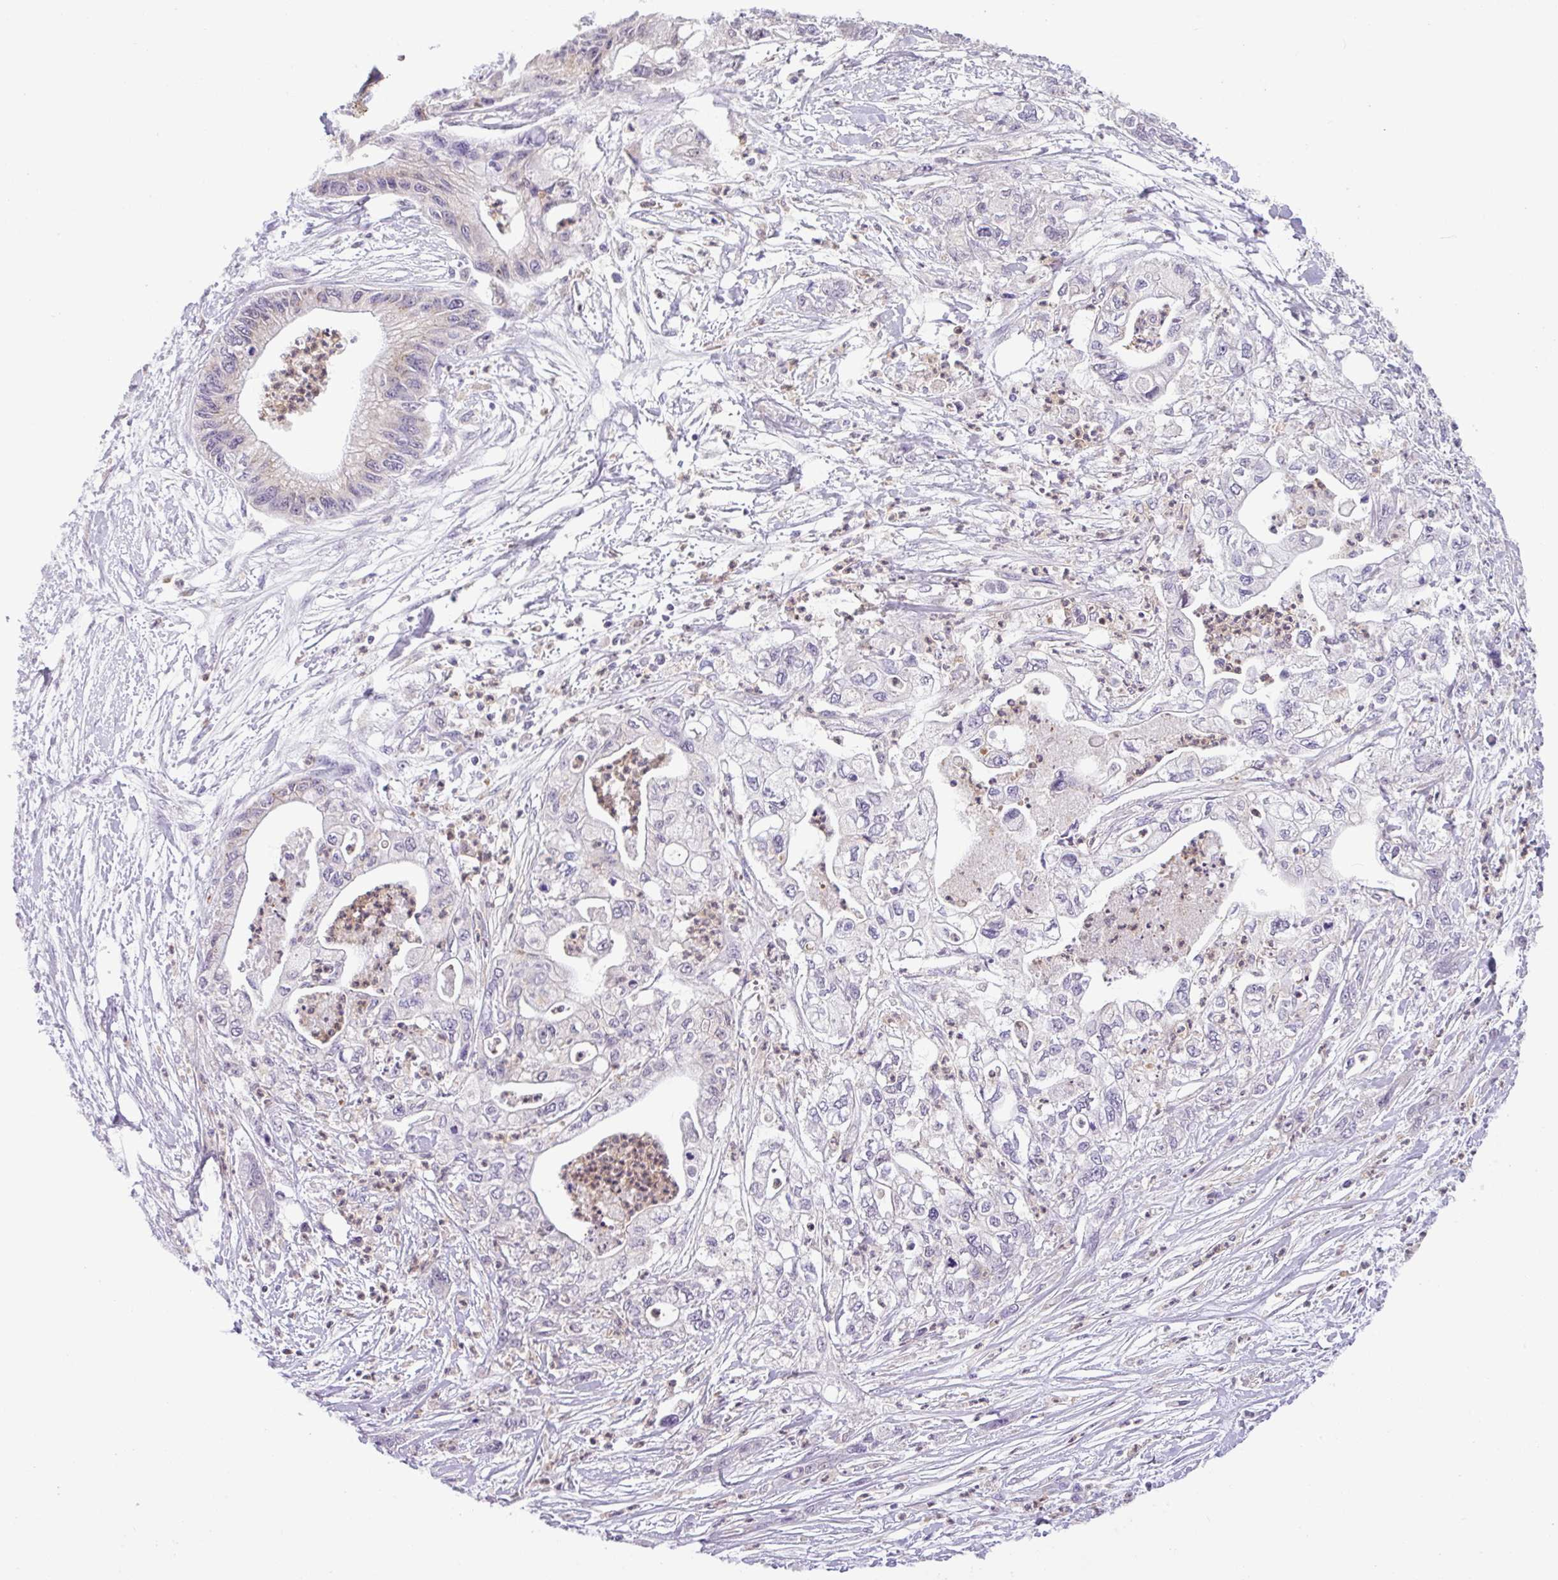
{"staining": {"intensity": "negative", "quantity": "none", "location": "none"}, "tissue": "pancreatic cancer", "cell_type": "Tumor cells", "image_type": "cancer", "snomed": [{"axis": "morphology", "description": "Adenocarcinoma, NOS"}, {"axis": "topography", "description": "Pancreas"}], "caption": "The photomicrograph exhibits no staining of tumor cells in adenocarcinoma (pancreatic).", "gene": "TONSL", "patient": {"sex": "male", "age": 61}}